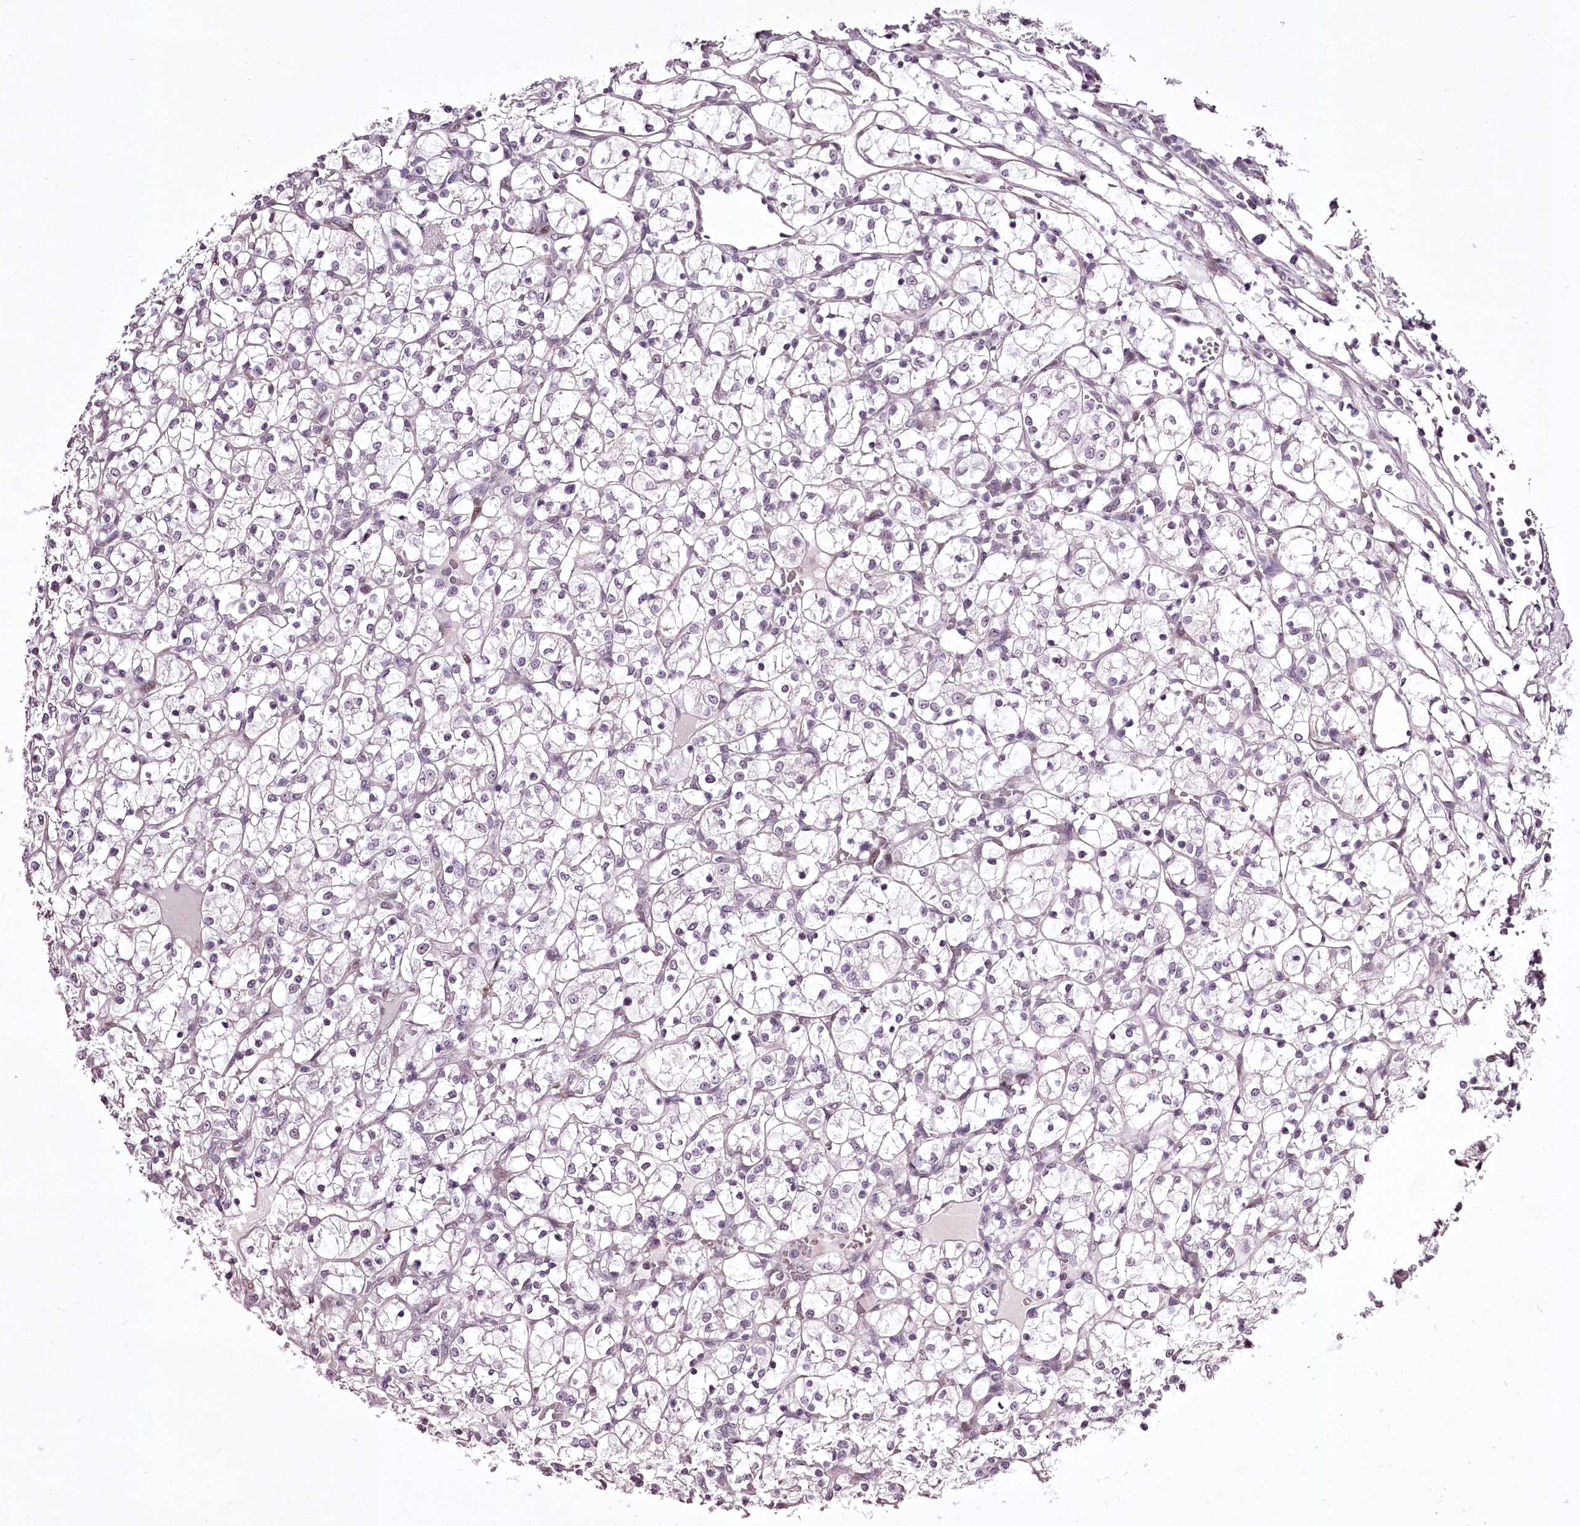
{"staining": {"intensity": "weak", "quantity": "<25%", "location": "nuclear"}, "tissue": "renal cancer", "cell_type": "Tumor cells", "image_type": "cancer", "snomed": [{"axis": "morphology", "description": "Adenocarcinoma, NOS"}, {"axis": "topography", "description": "Kidney"}], "caption": "A high-resolution micrograph shows immunohistochemistry staining of renal cancer, which demonstrates no significant staining in tumor cells. (Brightfield microscopy of DAB (3,3'-diaminobenzidine) immunohistochemistry (IHC) at high magnification).", "gene": "C1orf56", "patient": {"sex": "female", "age": 69}}